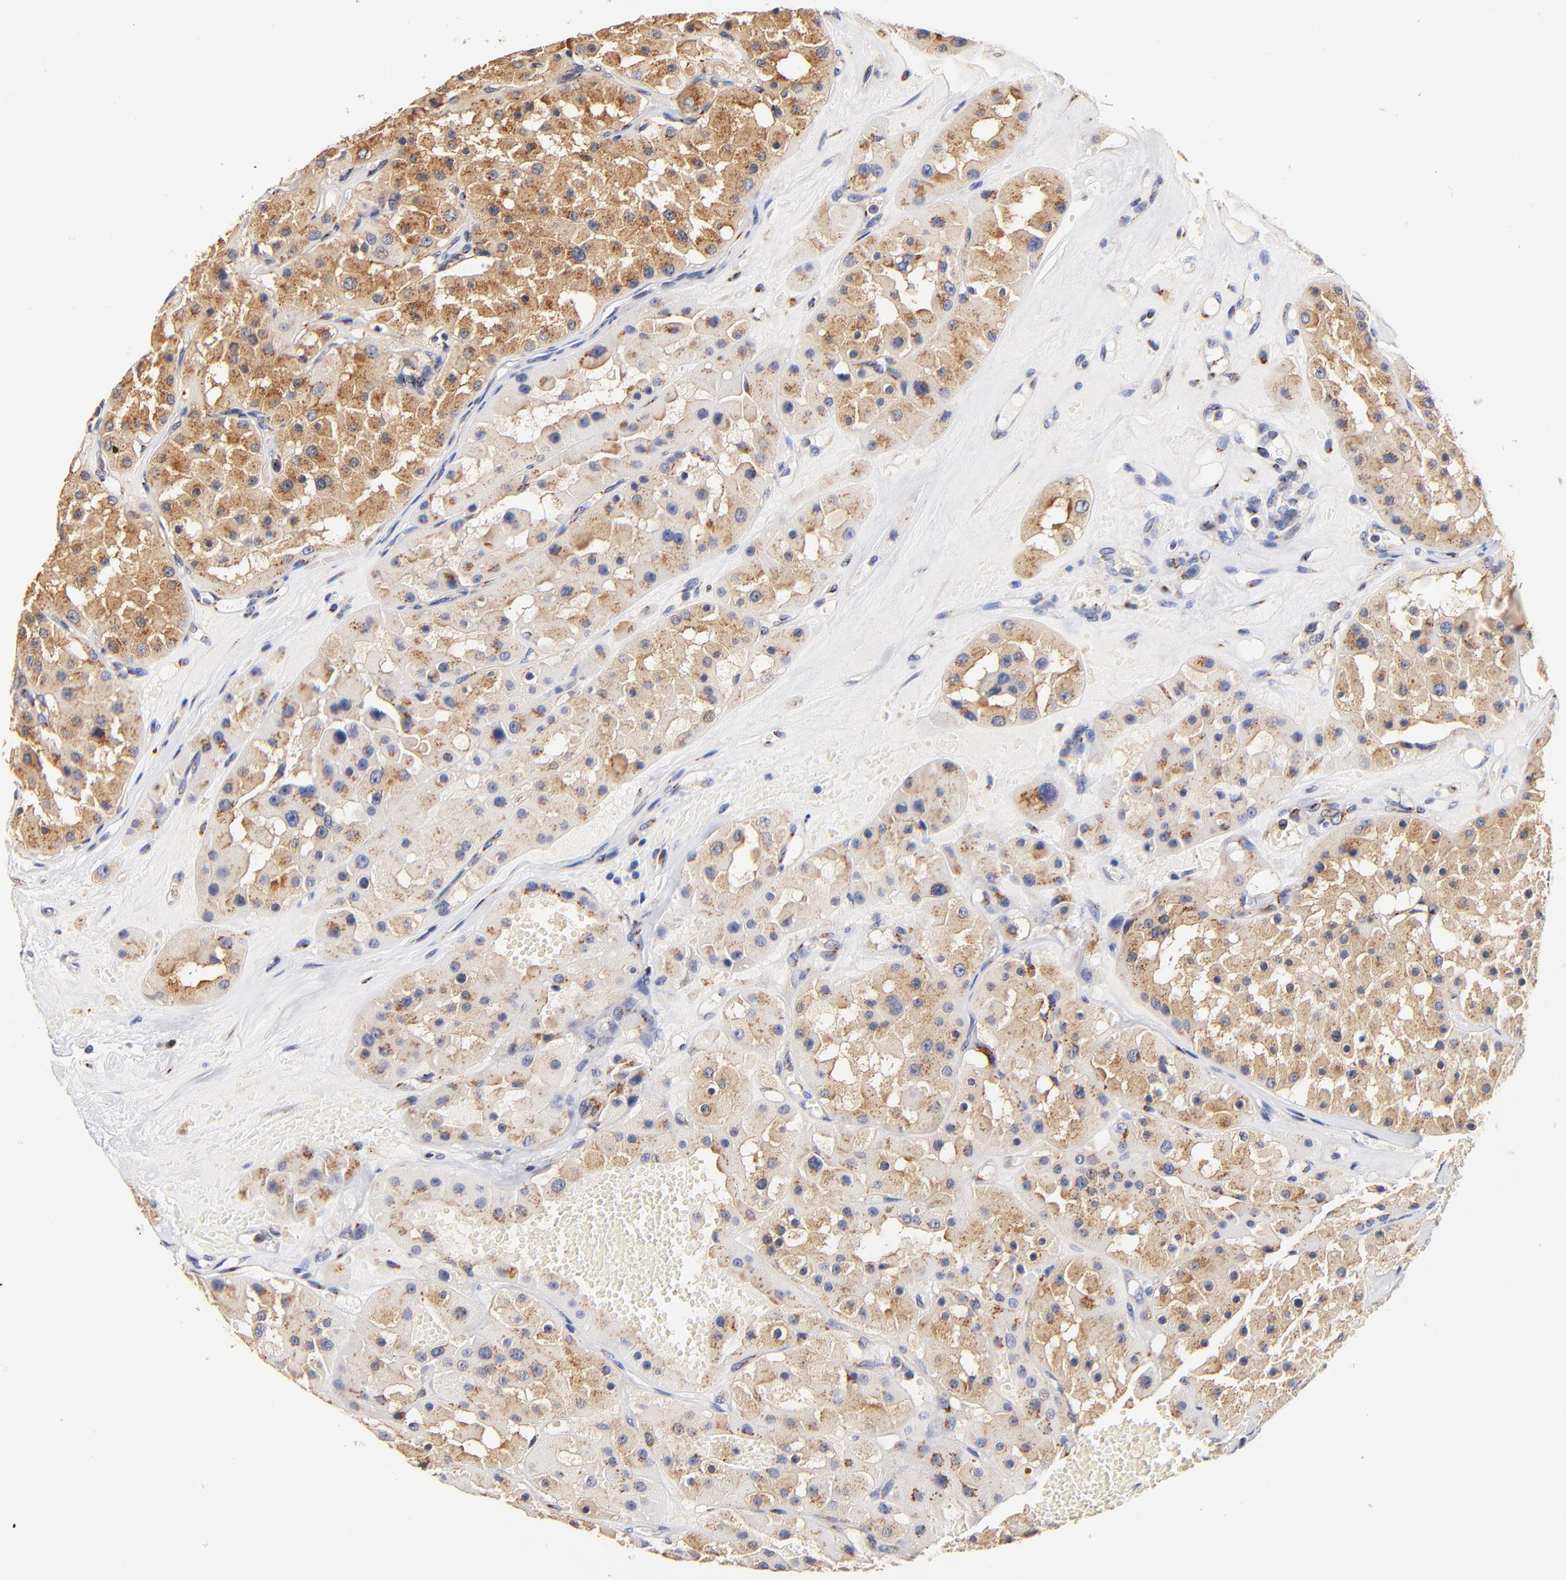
{"staining": {"intensity": "moderate", "quantity": ">75%", "location": "cytoplasmic/membranous"}, "tissue": "renal cancer", "cell_type": "Tumor cells", "image_type": "cancer", "snomed": [{"axis": "morphology", "description": "Adenocarcinoma, uncertain malignant potential"}, {"axis": "topography", "description": "Kidney"}], "caption": "Renal adenocarcinoma,  uncertain malignant potential stained for a protein (brown) shows moderate cytoplasmic/membranous positive positivity in about >75% of tumor cells.", "gene": "FMNL3", "patient": {"sex": "male", "age": 63}}